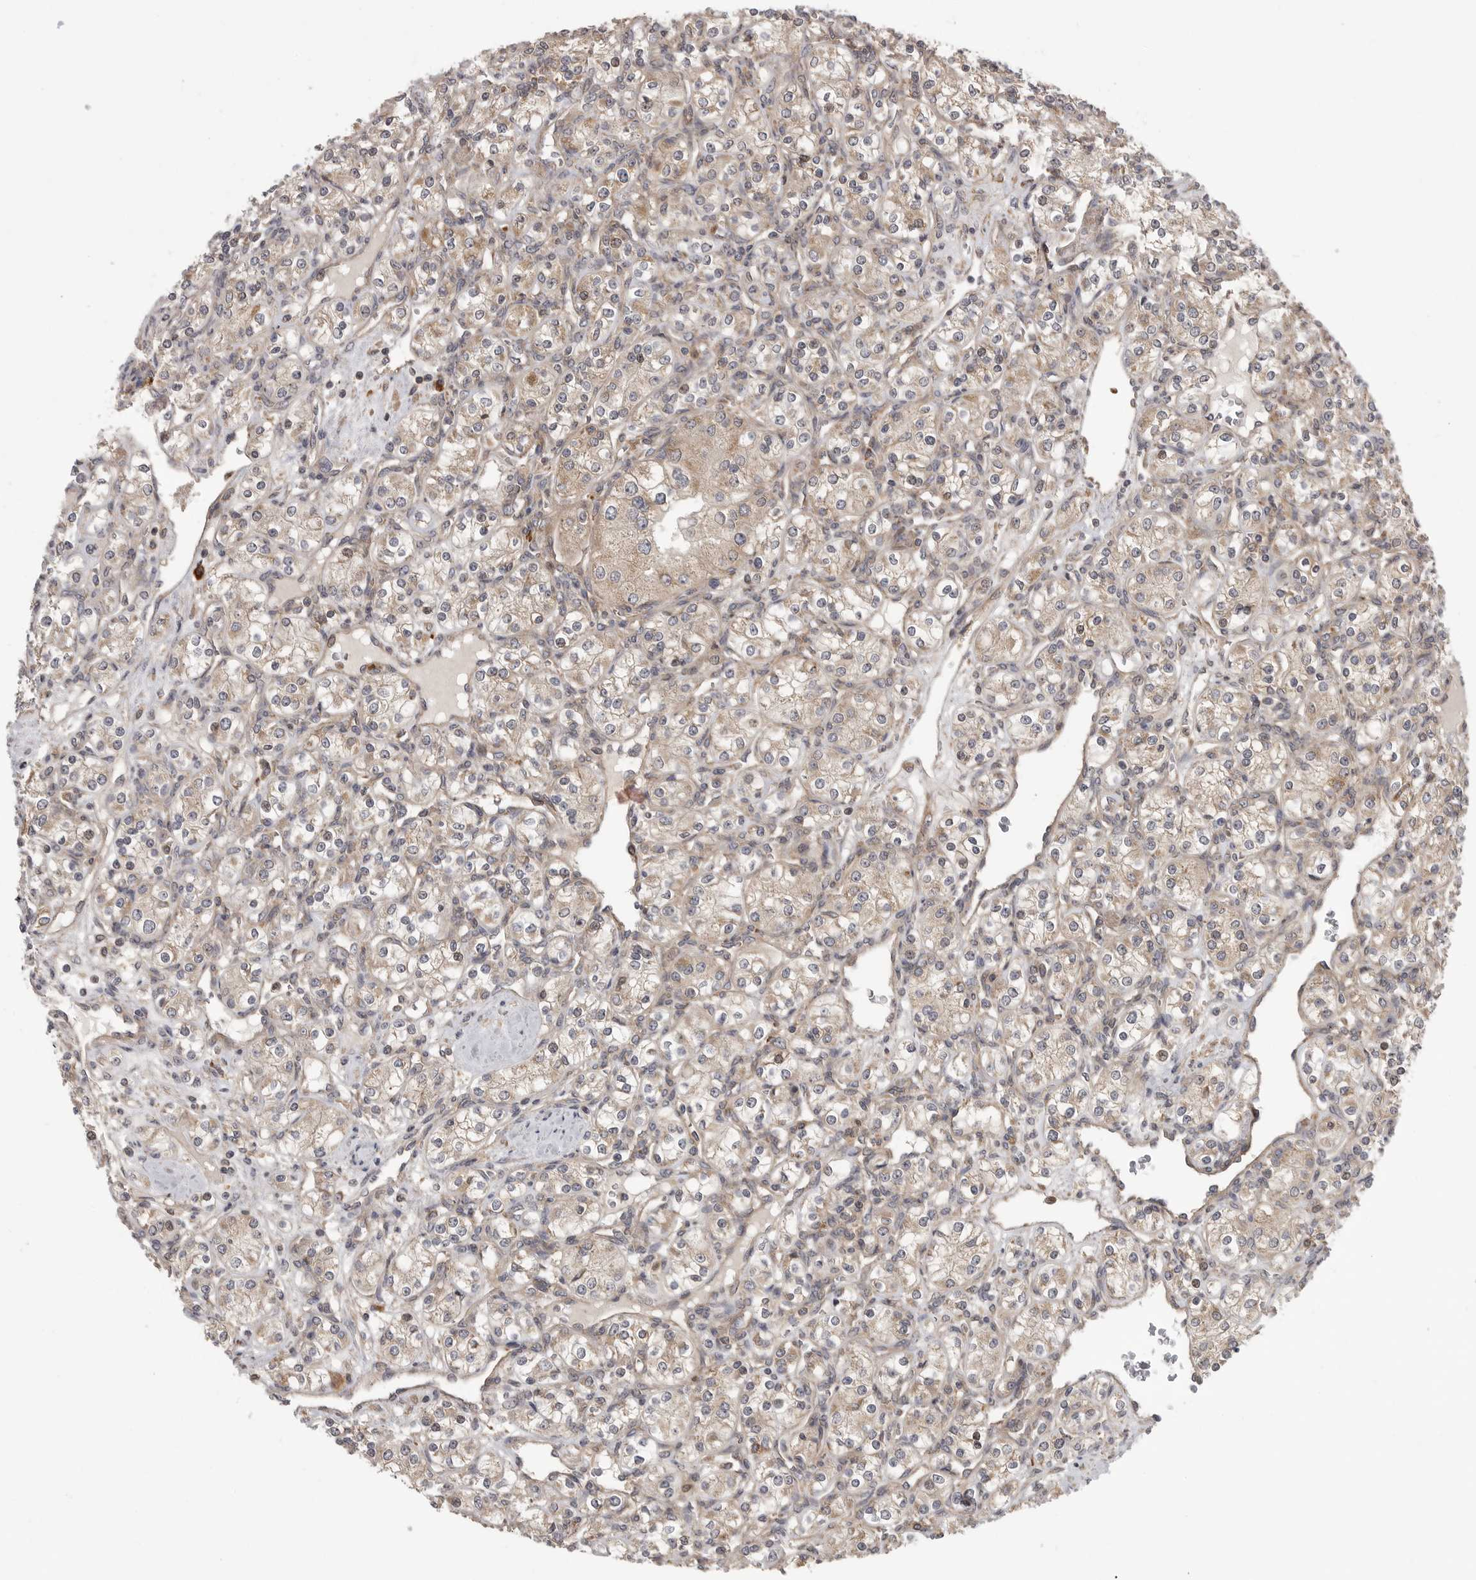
{"staining": {"intensity": "weak", "quantity": "<25%", "location": "cytoplasmic/membranous"}, "tissue": "renal cancer", "cell_type": "Tumor cells", "image_type": "cancer", "snomed": [{"axis": "morphology", "description": "Adenocarcinoma, NOS"}, {"axis": "topography", "description": "Kidney"}], "caption": "This photomicrograph is of renal cancer stained with immunohistochemistry (IHC) to label a protein in brown with the nuclei are counter-stained blue. There is no expression in tumor cells. (Stains: DAB (3,3'-diaminobenzidine) immunohistochemistry (IHC) with hematoxylin counter stain, Microscopy: brightfield microscopy at high magnification).", "gene": "OXR1", "patient": {"sex": "male", "age": 77}}